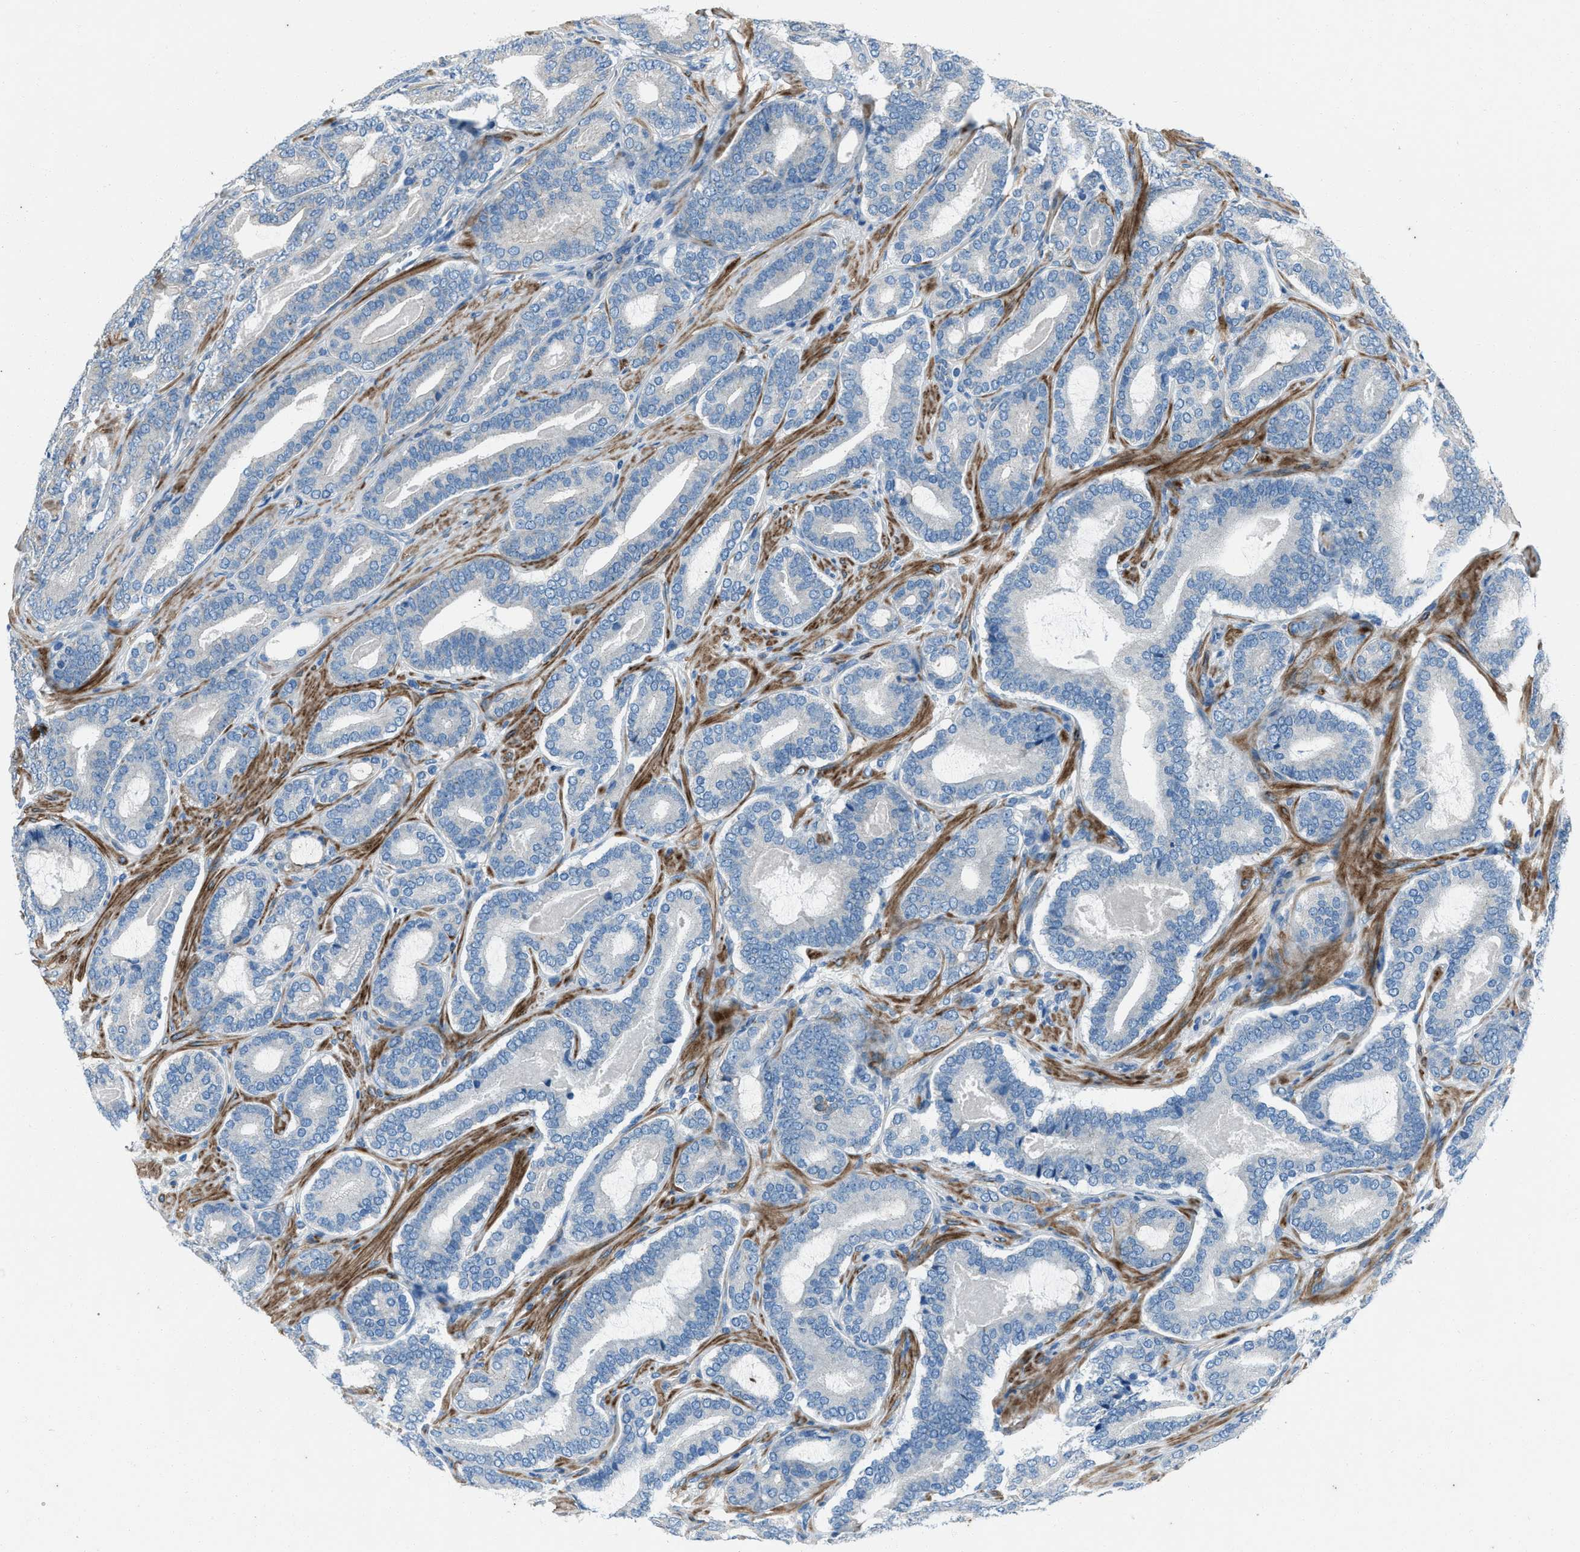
{"staining": {"intensity": "negative", "quantity": "none", "location": "none"}, "tissue": "prostate cancer", "cell_type": "Tumor cells", "image_type": "cancer", "snomed": [{"axis": "morphology", "description": "Adenocarcinoma, High grade"}, {"axis": "topography", "description": "Prostate"}], "caption": "A photomicrograph of human high-grade adenocarcinoma (prostate) is negative for staining in tumor cells. (Stains: DAB (3,3'-diaminobenzidine) immunohistochemistry (IHC) with hematoxylin counter stain, Microscopy: brightfield microscopy at high magnification).", "gene": "SVIL", "patient": {"sex": "male", "age": 60}}